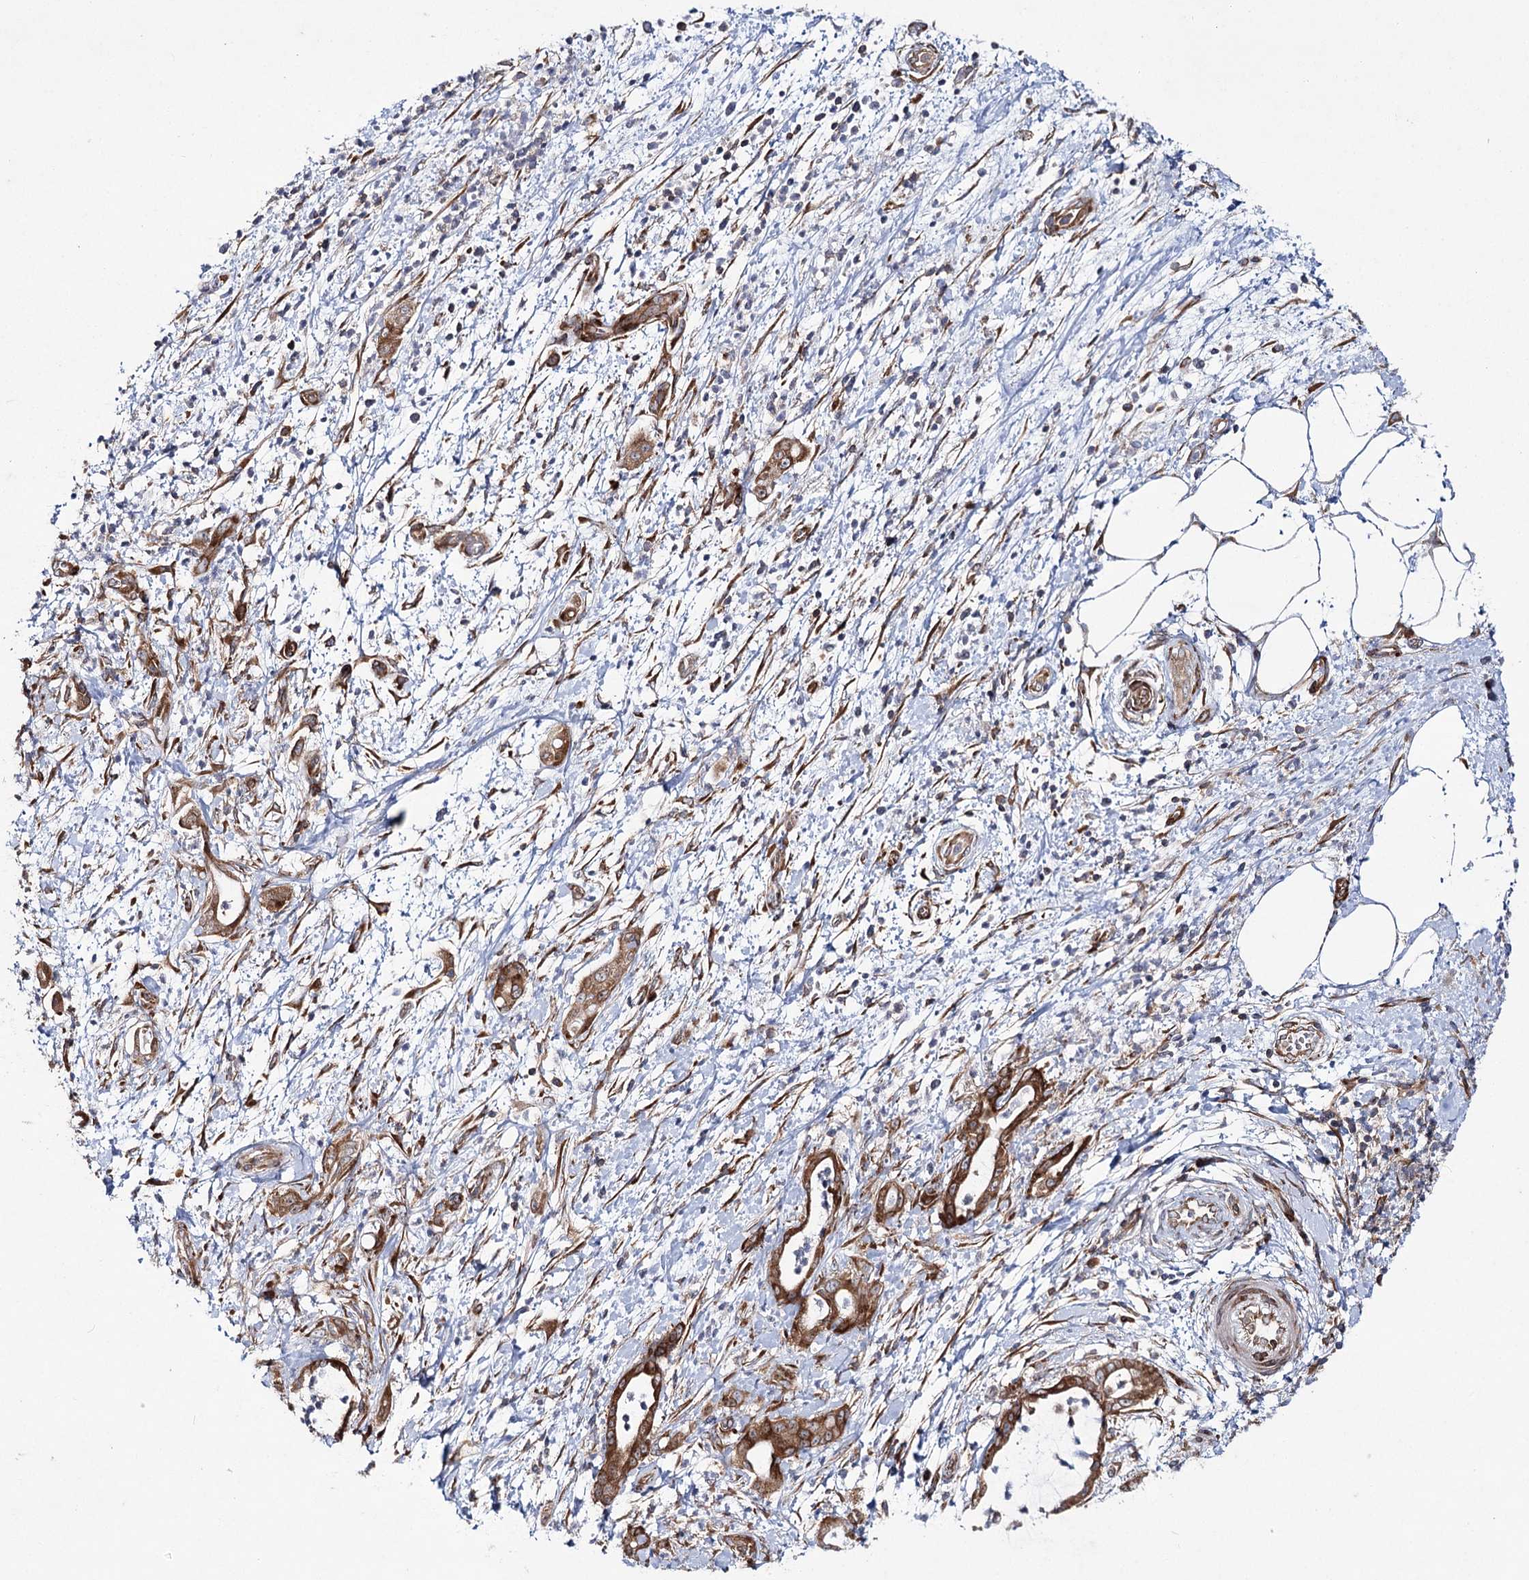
{"staining": {"intensity": "strong", "quantity": ">75%", "location": "cytoplasmic/membranous"}, "tissue": "pancreatic cancer", "cell_type": "Tumor cells", "image_type": "cancer", "snomed": [{"axis": "morphology", "description": "Adenocarcinoma, NOS"}, {"axis": "topography", "description": "Pancreas"}], "caption": "Tumor cells reveal high levels of strong cytoplasmic/membranous expression in approximately >75% of cells in pancreatic cancer. Using DAB (3,3'-diaminobenzidine) (brown) and hematoxylin (blue) stains, captured at high magnification using brightfield microscopy.", "gene": "VWA2", "patient": {"sex": "female", "age": 55}}